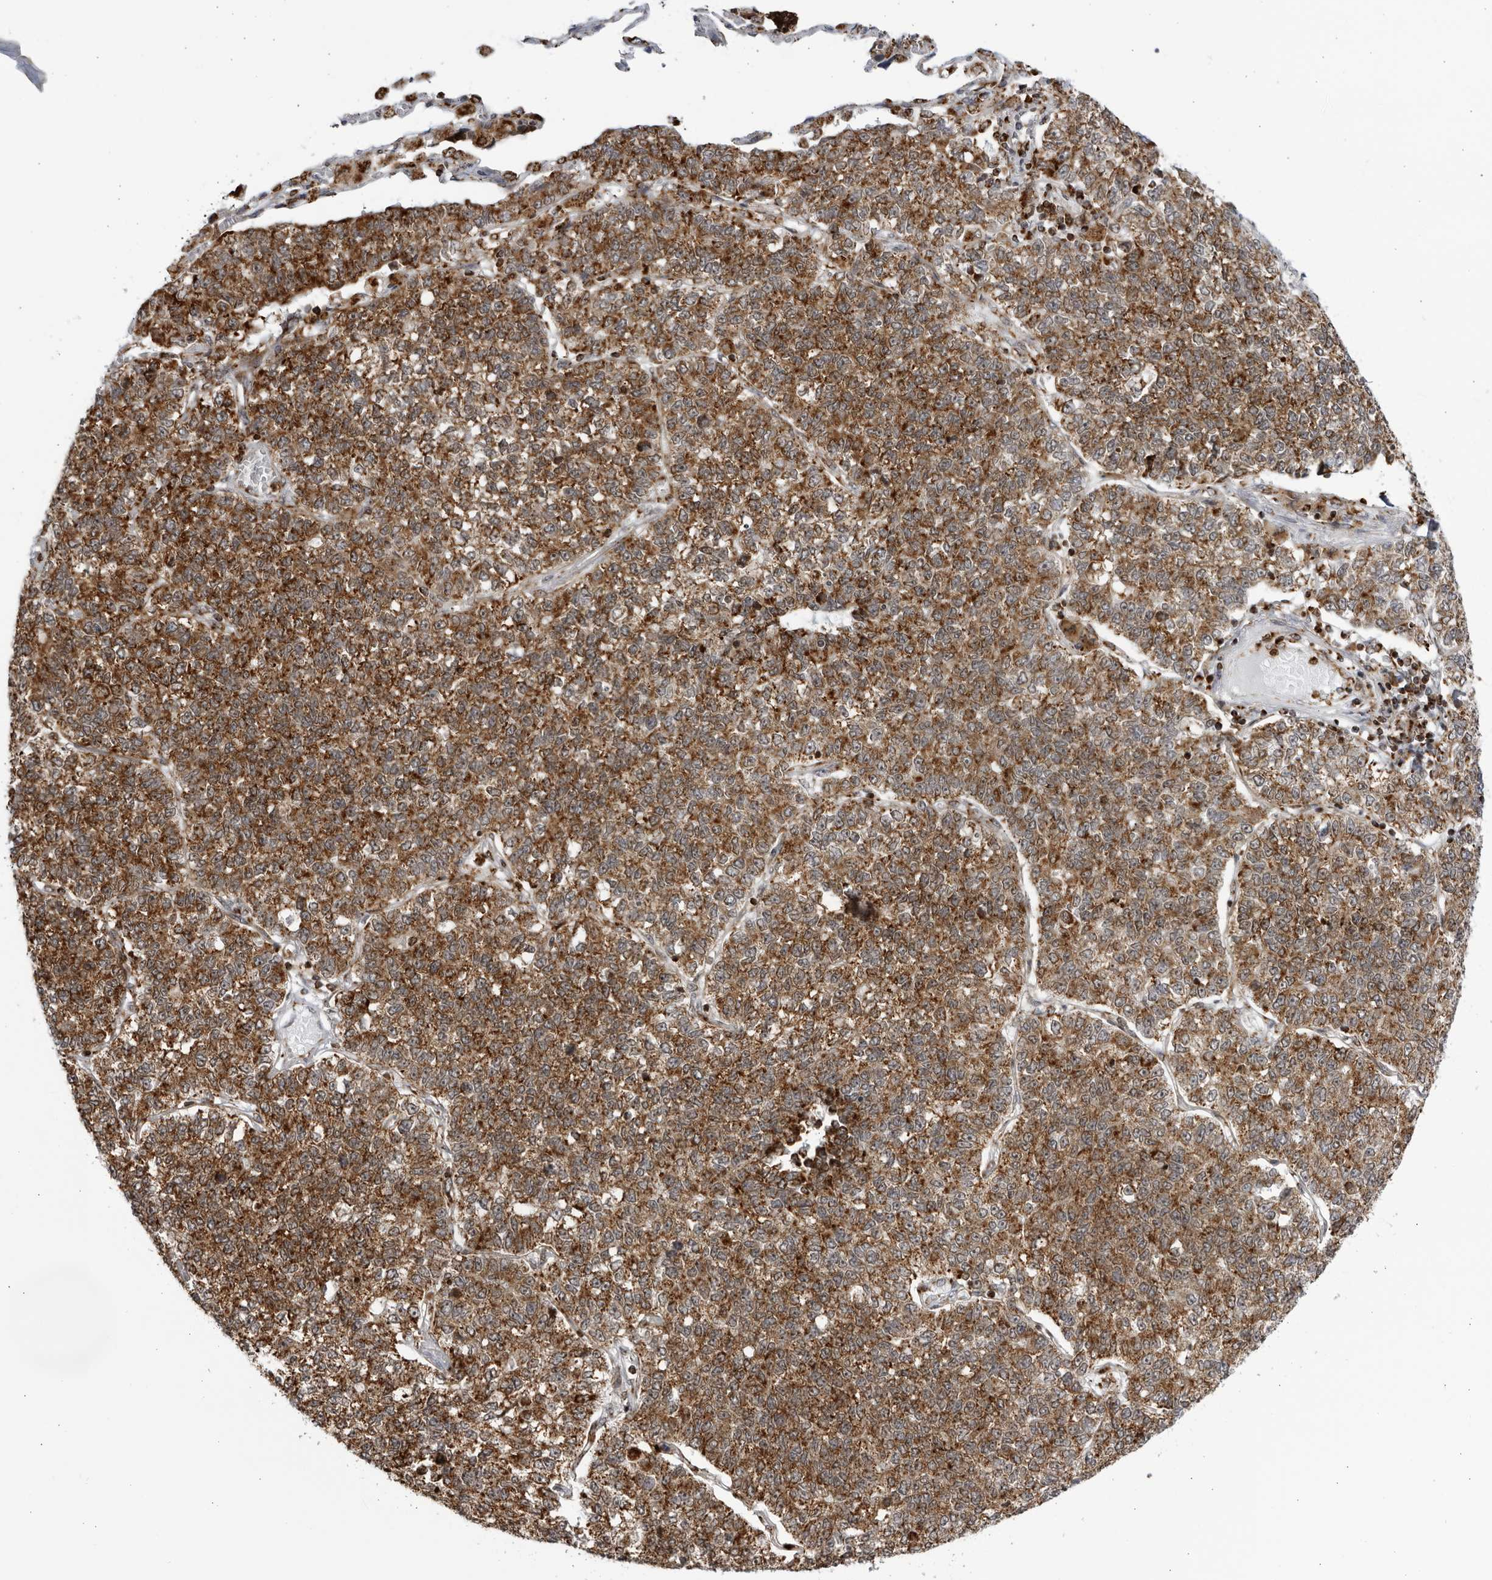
{"staining": {"intensity": "strong", "quantity": ">75%", "location": "cytoplasmic/membranous"}, "tissue": "lung cancer", "cell_type": "Tumor cells", "image_type": "cancer", "snomed": [{"axis": "morphology", "description": "Adenocarcinoma, NOS"}, {"axis": "topography", "description": "Lung"}], "caption": "Tumor cells reveal strong cytoplasmic/membranous positivity in approximately >75% of cells in lung adenocarcinoma.", "gene": "RBM34", "patient": {"sex": "male", "age": 49}}